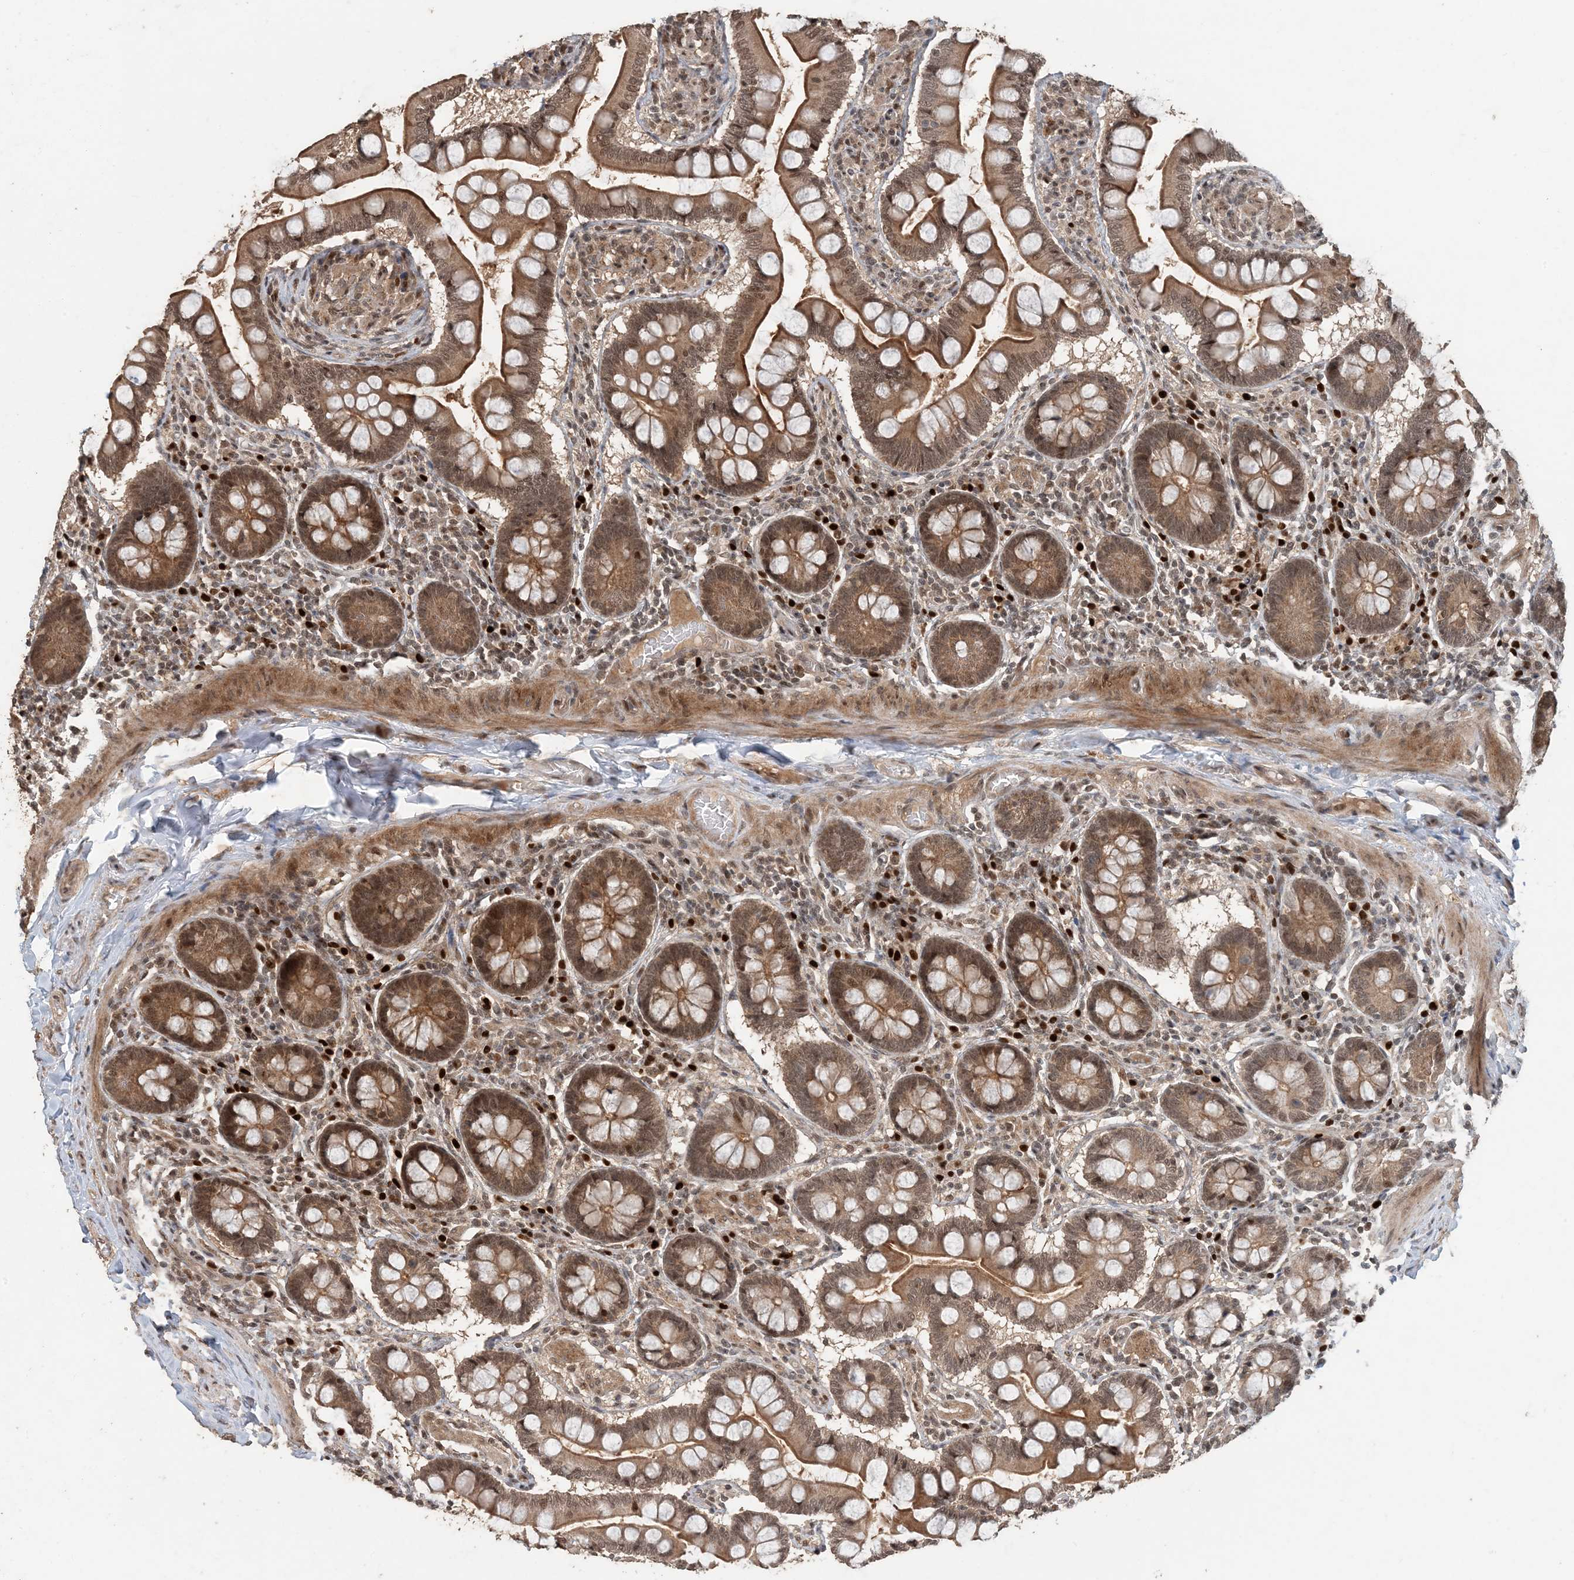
{"staining": {"intensity": "moderate", "quantity": ">75%", "location": "cytoplasmic/membranous,nuclear"}, "tissue": "small intestine", "cell_type": "Glandular cells", "image_type": "normal", "snomed": [{"axis": "morphology", "description": "Normal tissue, NOS"}, {"axis": "topography", "description": "Small intestine"}], "caption": "High-power microscopy captured an immunohistochemistry (IHC) image of normal small intestine, revealing moderate cytoplasmic/membranous,nuclear expression in approximately >75% of glandular cells.", "gene": "ATP13A2", "patient": {"sex": "male", "age": 41}}